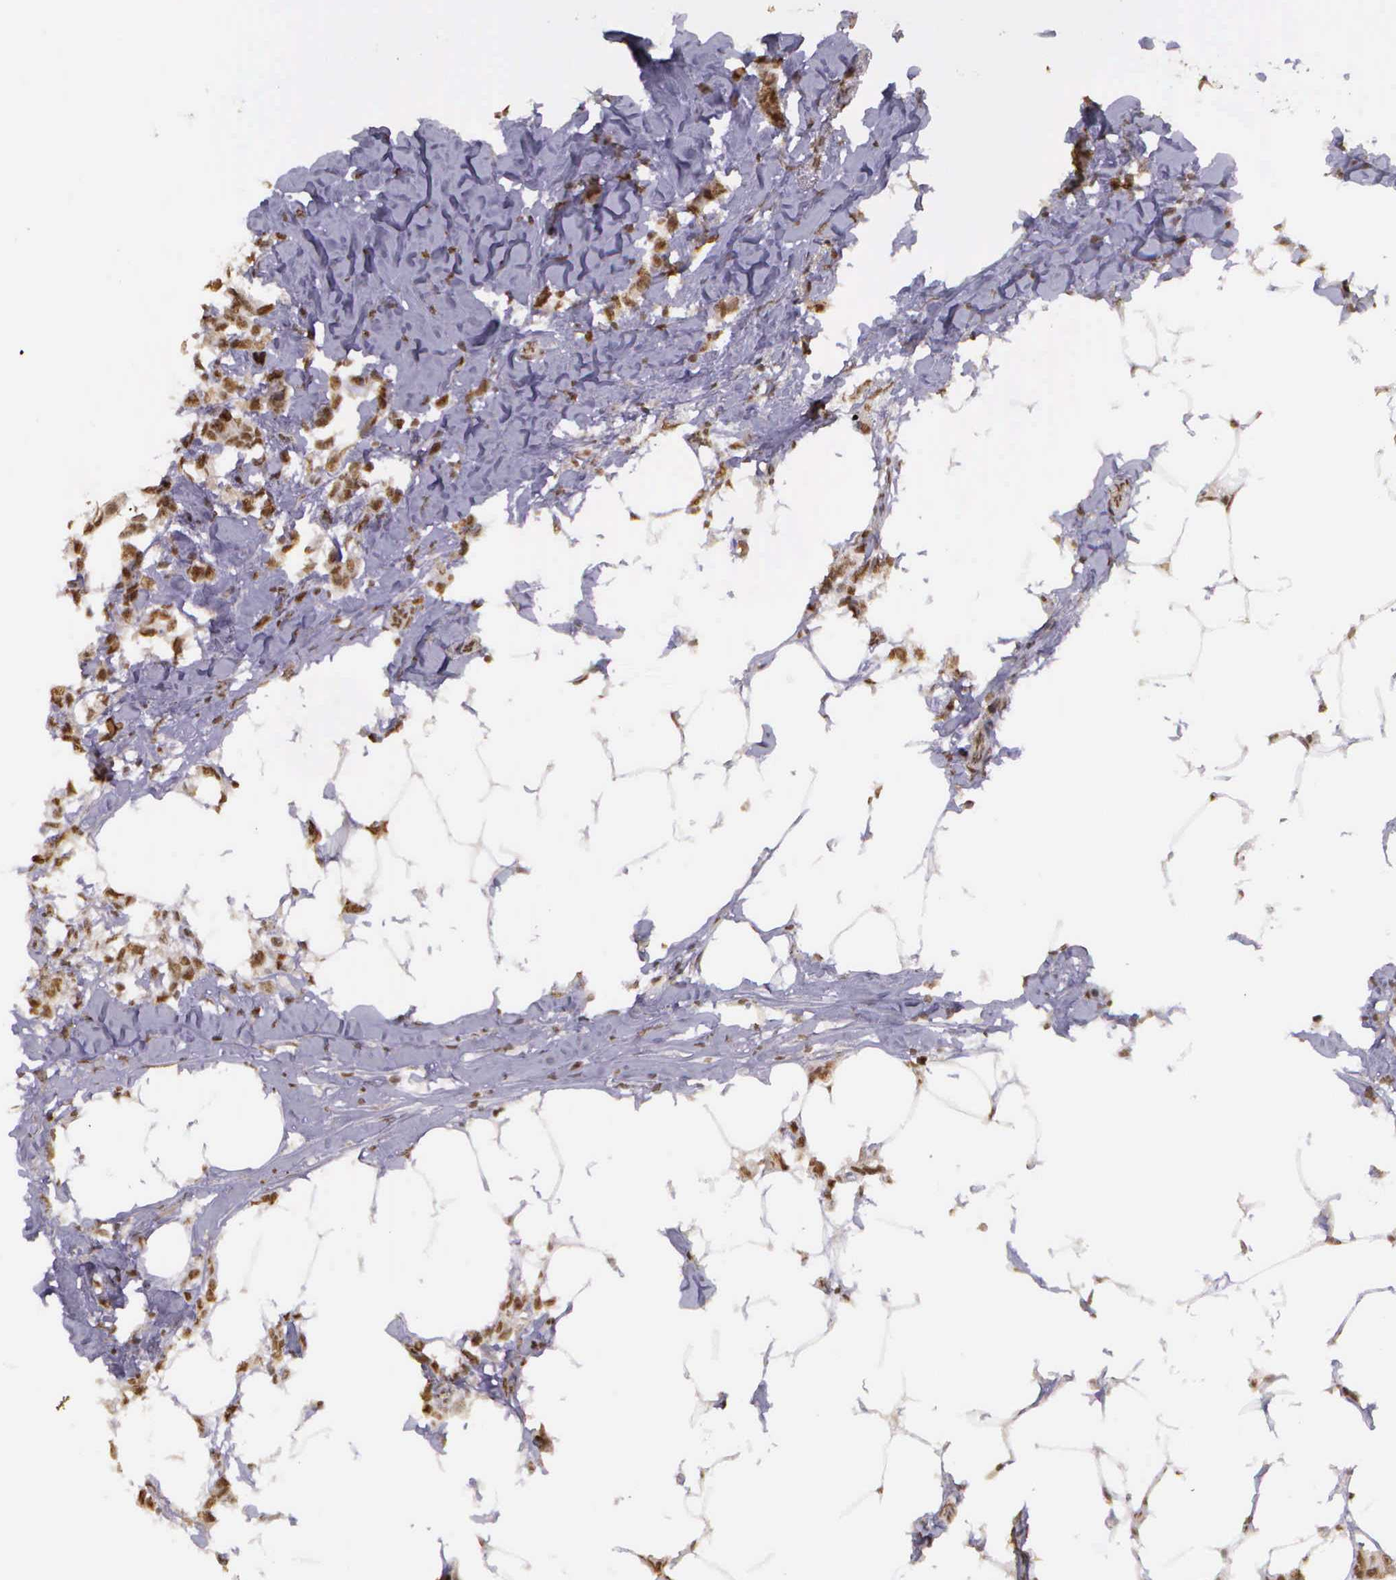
{"staining": {"intensity": "moderate", "quantity": ">75%", "location": "nuclear"}, "tissue": "breast cancer", "cell_type": "Tumor cells", "image_type": "cancer", "snomed": [{"axis": "morphology", "description": "Duct carcinoma"}, {"axis": "topography", "description": "Breast"}], "caption": "Immunohistochemistry micrograph of human breast cancer stained for a protein (brown), which reveals medium levels of moderate nuclear expression in about >75% of tumor cells.", "gene": "ARMCX5", "patient": {"sex": "female", "age": 84}}